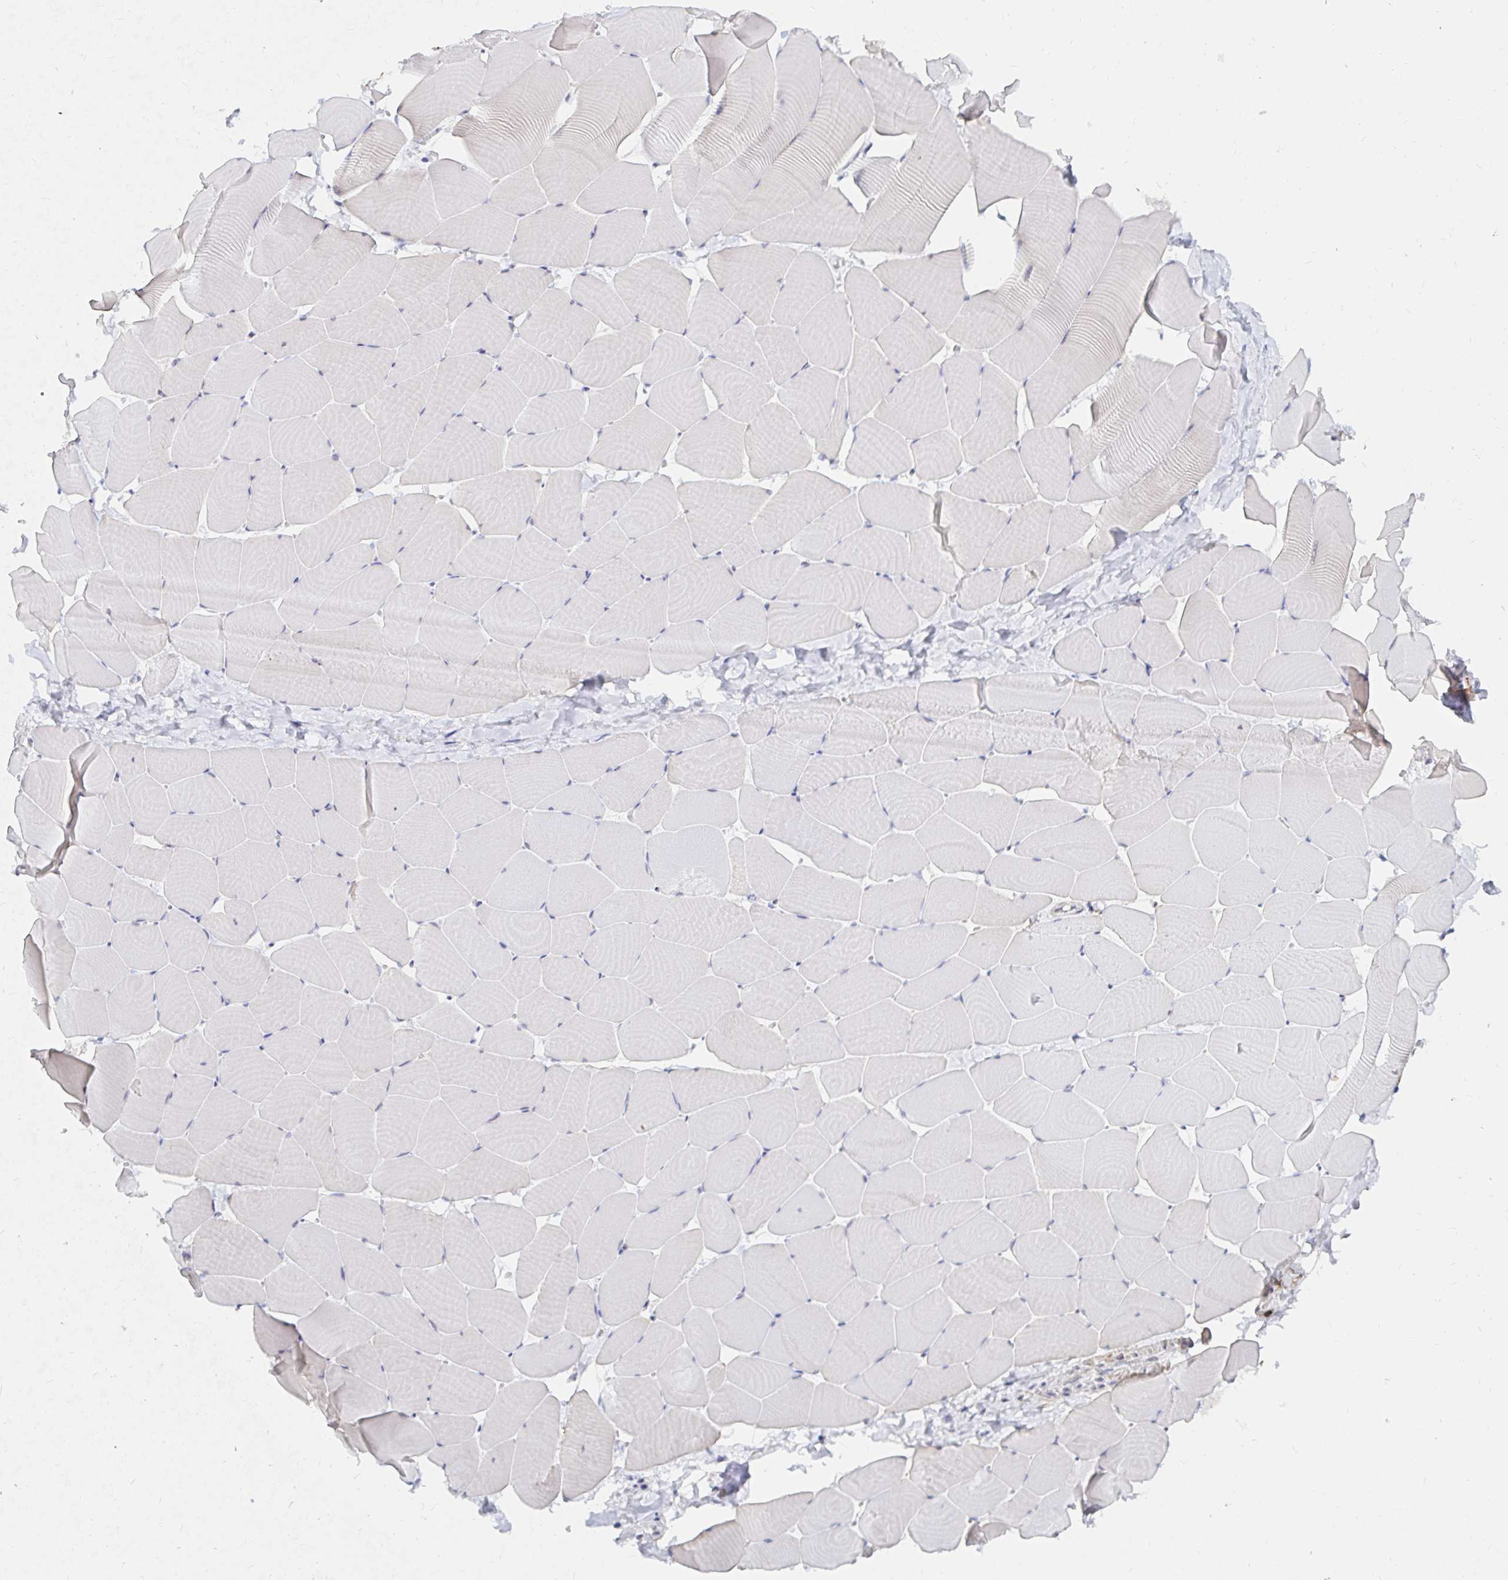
{"staining": {"intensity": "negative", "quantity": "none", "location": "none"}, "tissue": "skeletal muscle", "cell_type": "Myocytes", "image_type": "normal", "snomed": [{"axis": "morphology", "description": "Normal tissue, NOS"}, {"axis": "topography", "description": "Skeletal muscle"}], "caption": "High power microscopy histopathology image of an immunohistochemistry (IHC) histopathology image of normal skeletal muscle, revealing no significant positivity in myocytes.", "gene": "COL28A1", "patient": {"sex": "male", "age": 25}}